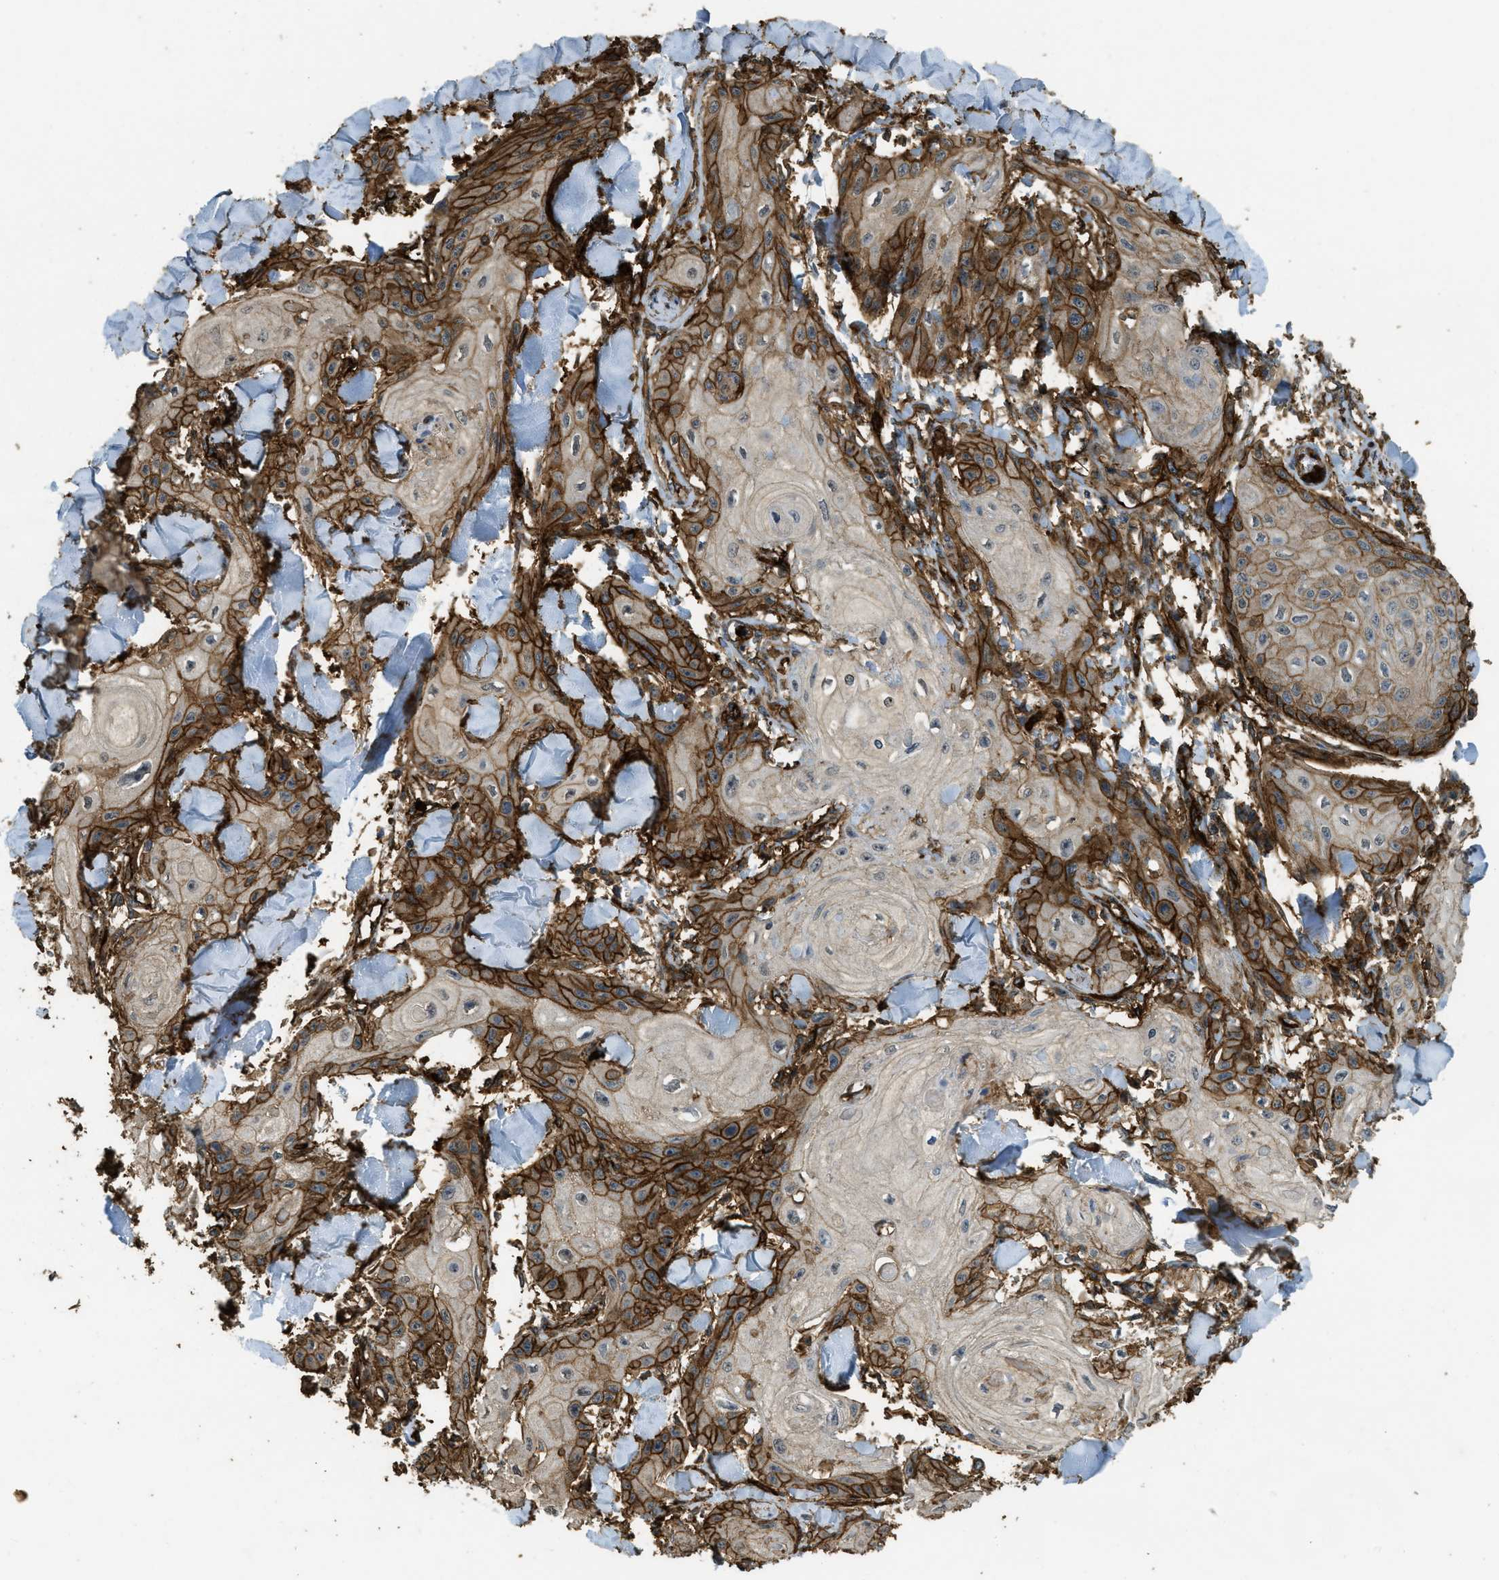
{"staining": {"intensity": "strong", "quantity": ">75%", "location": "cytoplasmic/membranous"}, "tissue": "skin cancer", "cell_type": "Tumor cells", "image_type": "cancer", "snomed": [{"axis": "morphology", "description": "Squamous cell carcinoma, NOS"}, {"axis": "topography", "description": "Skin"}], "caption": "There is high levels of strong cytoplasmic/membranous expression in tumor cells of skin cancer (squamous cell carcinoma), as demonstrated by immunohistochemical staining (brown color).", "gene": "CD276", "patient": {"sex": "male", "age": 74}}